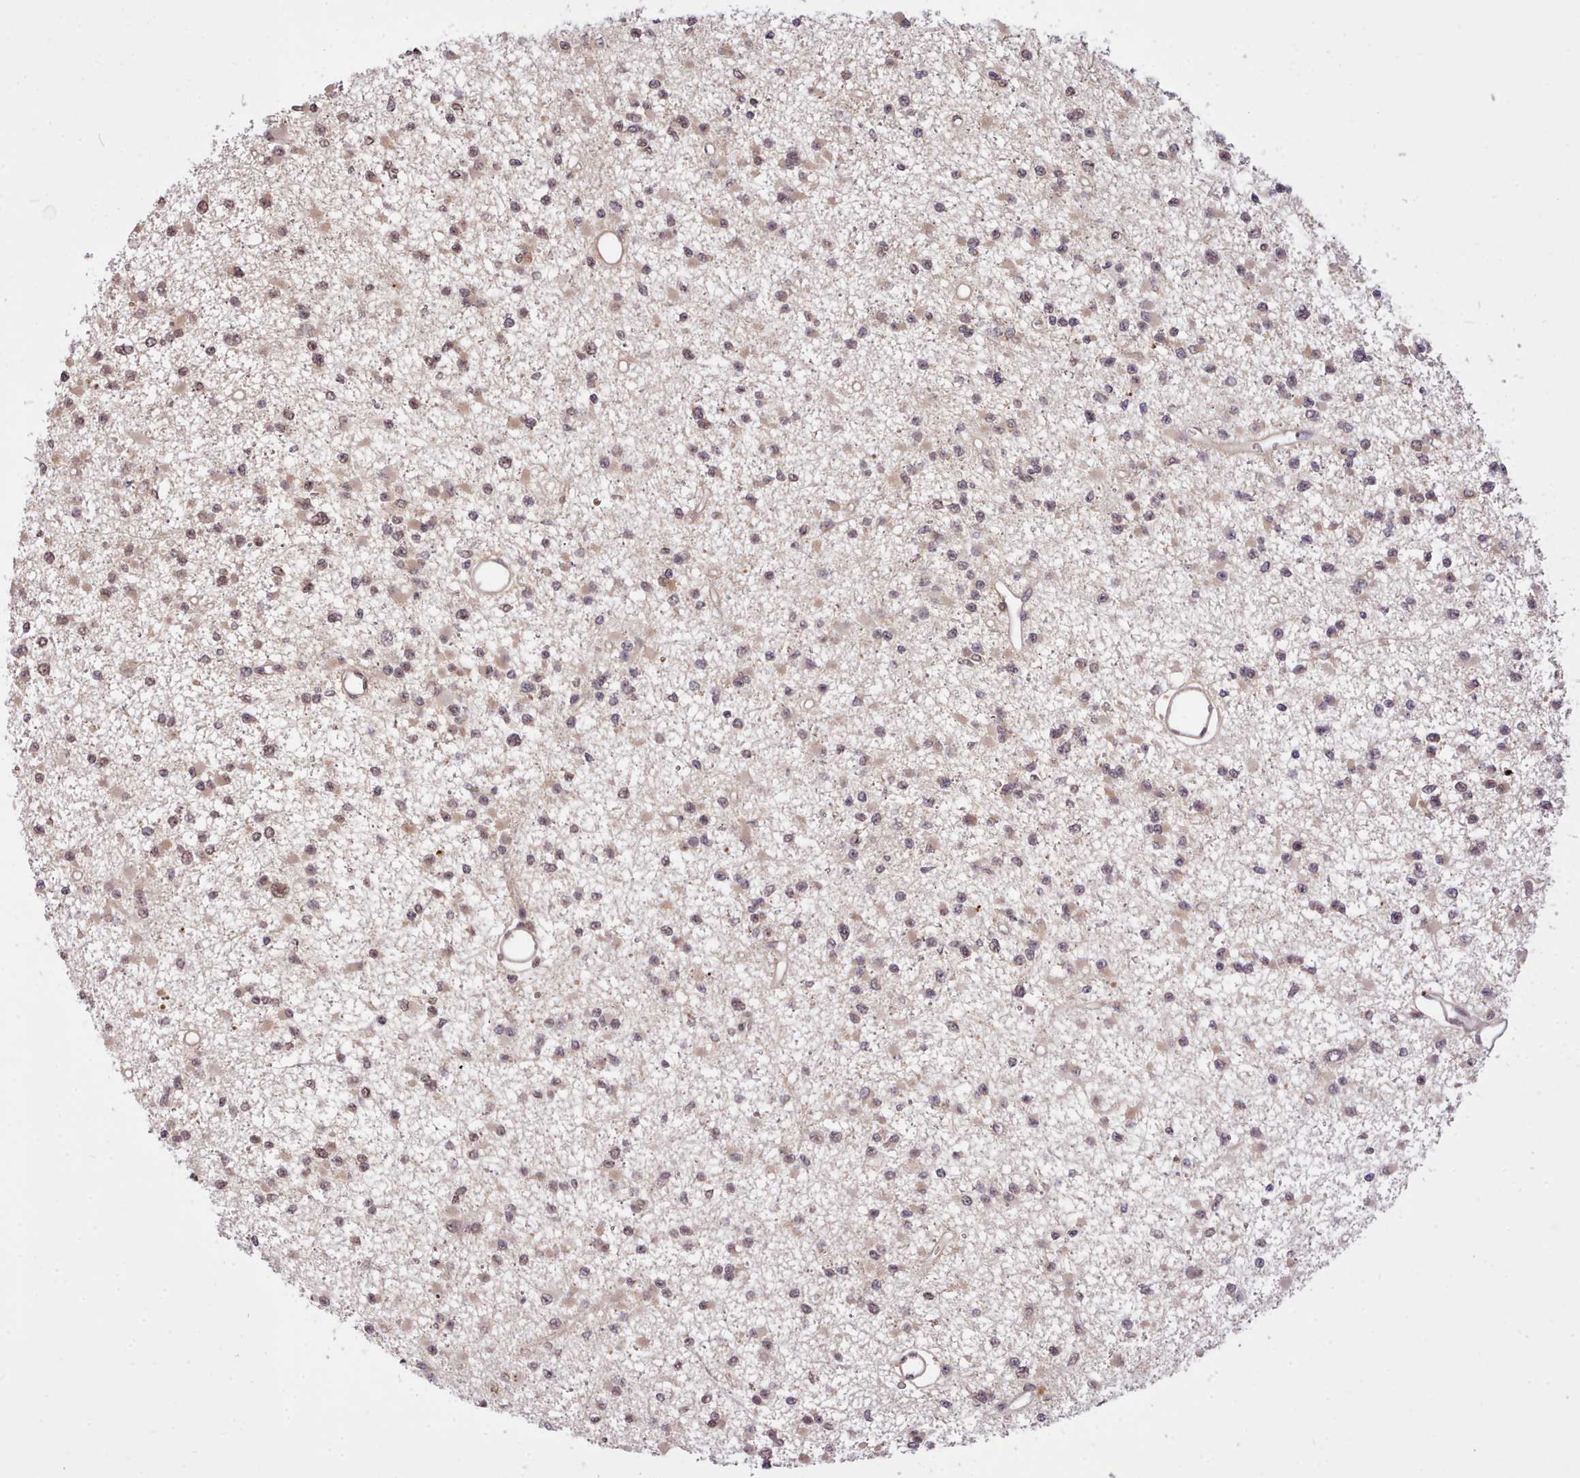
{"staining": {"intensity": "weak", "quantity": ">75%", "location": "cytoplasmic/membranous,nuclear"}, "tissue": "glioma", "cell_type": "Tumor cells", "image_type": "cancer", "snomed": [{"axis": "morphology", "description": "Glioma, malignant, Low grade"}, {"axis": "topography", "description": "Brain"}], "caption": "The micrograph exhibits a brown stain indicating the presence of a protein in the cytoplasmic/membranous and nuclear of tumor cells in malignant low-grade glioma. Ihc stains the protein of interest in brown and the nuclei are stained blue.", "gene": "ARL17A", "patient": {"sex": "female", "age": 22}}